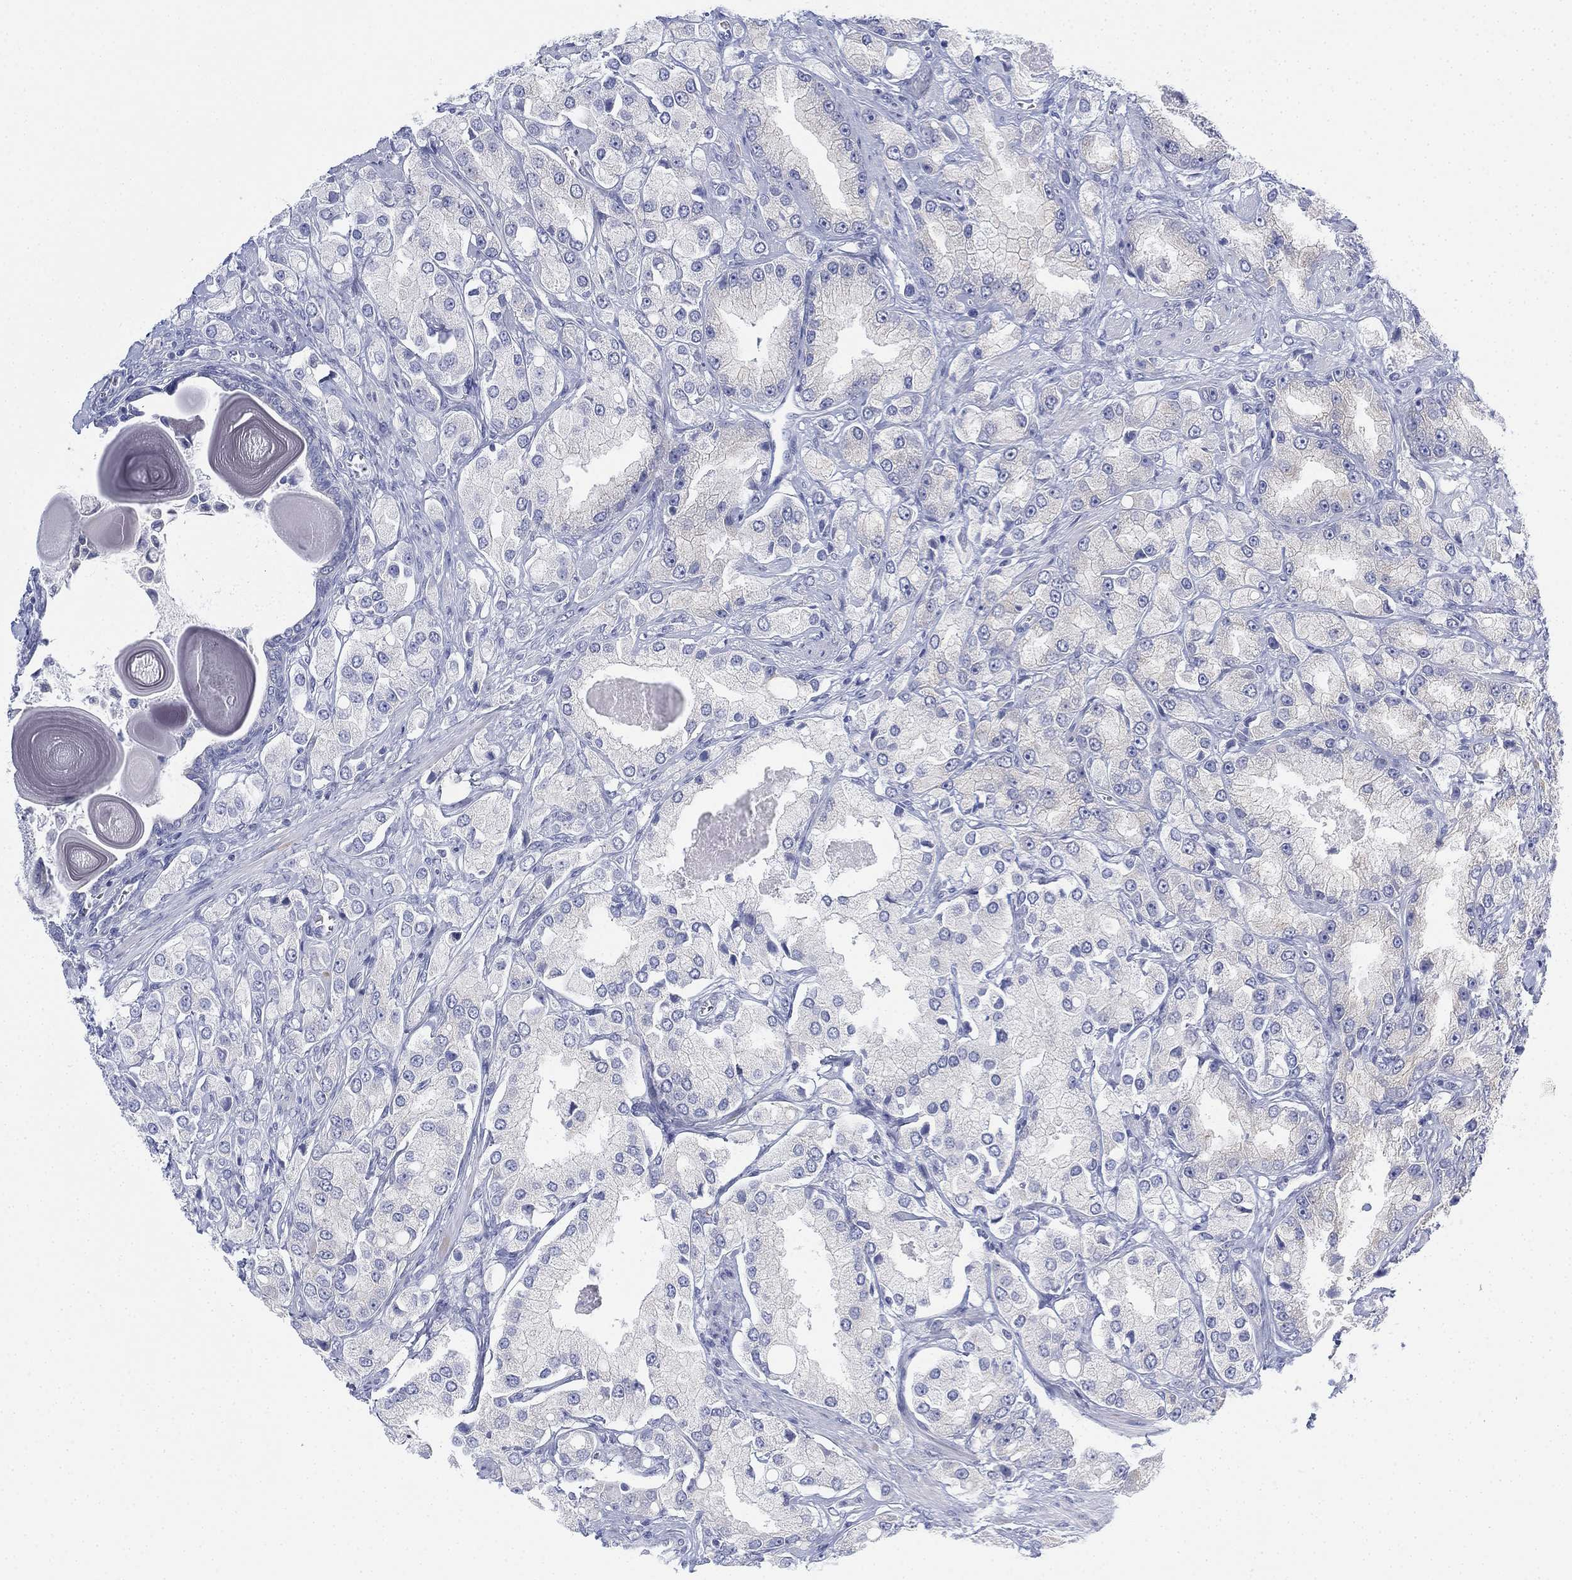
{"staining": {"intensity": "negative", "quantity": "none", "location": "none"}, "tissue": "prostate cancer", "cell_type": "Tumor cells", "image_type": "cancer", "snomed": [{"axis": "morphology", "description": "Adenocarcinoma, NOS"}, {"axis": "topography", "description": "Prostate and seminal vesicle, NOS"}, {"axis": "topography", "description": "Prostate"}], "caption": "Tumor cells are negative for brown protein staining in prostate cancer (adenocarcinoma).", "gene": "GCNA", "patient": {"sex": "male", "age": 64}}